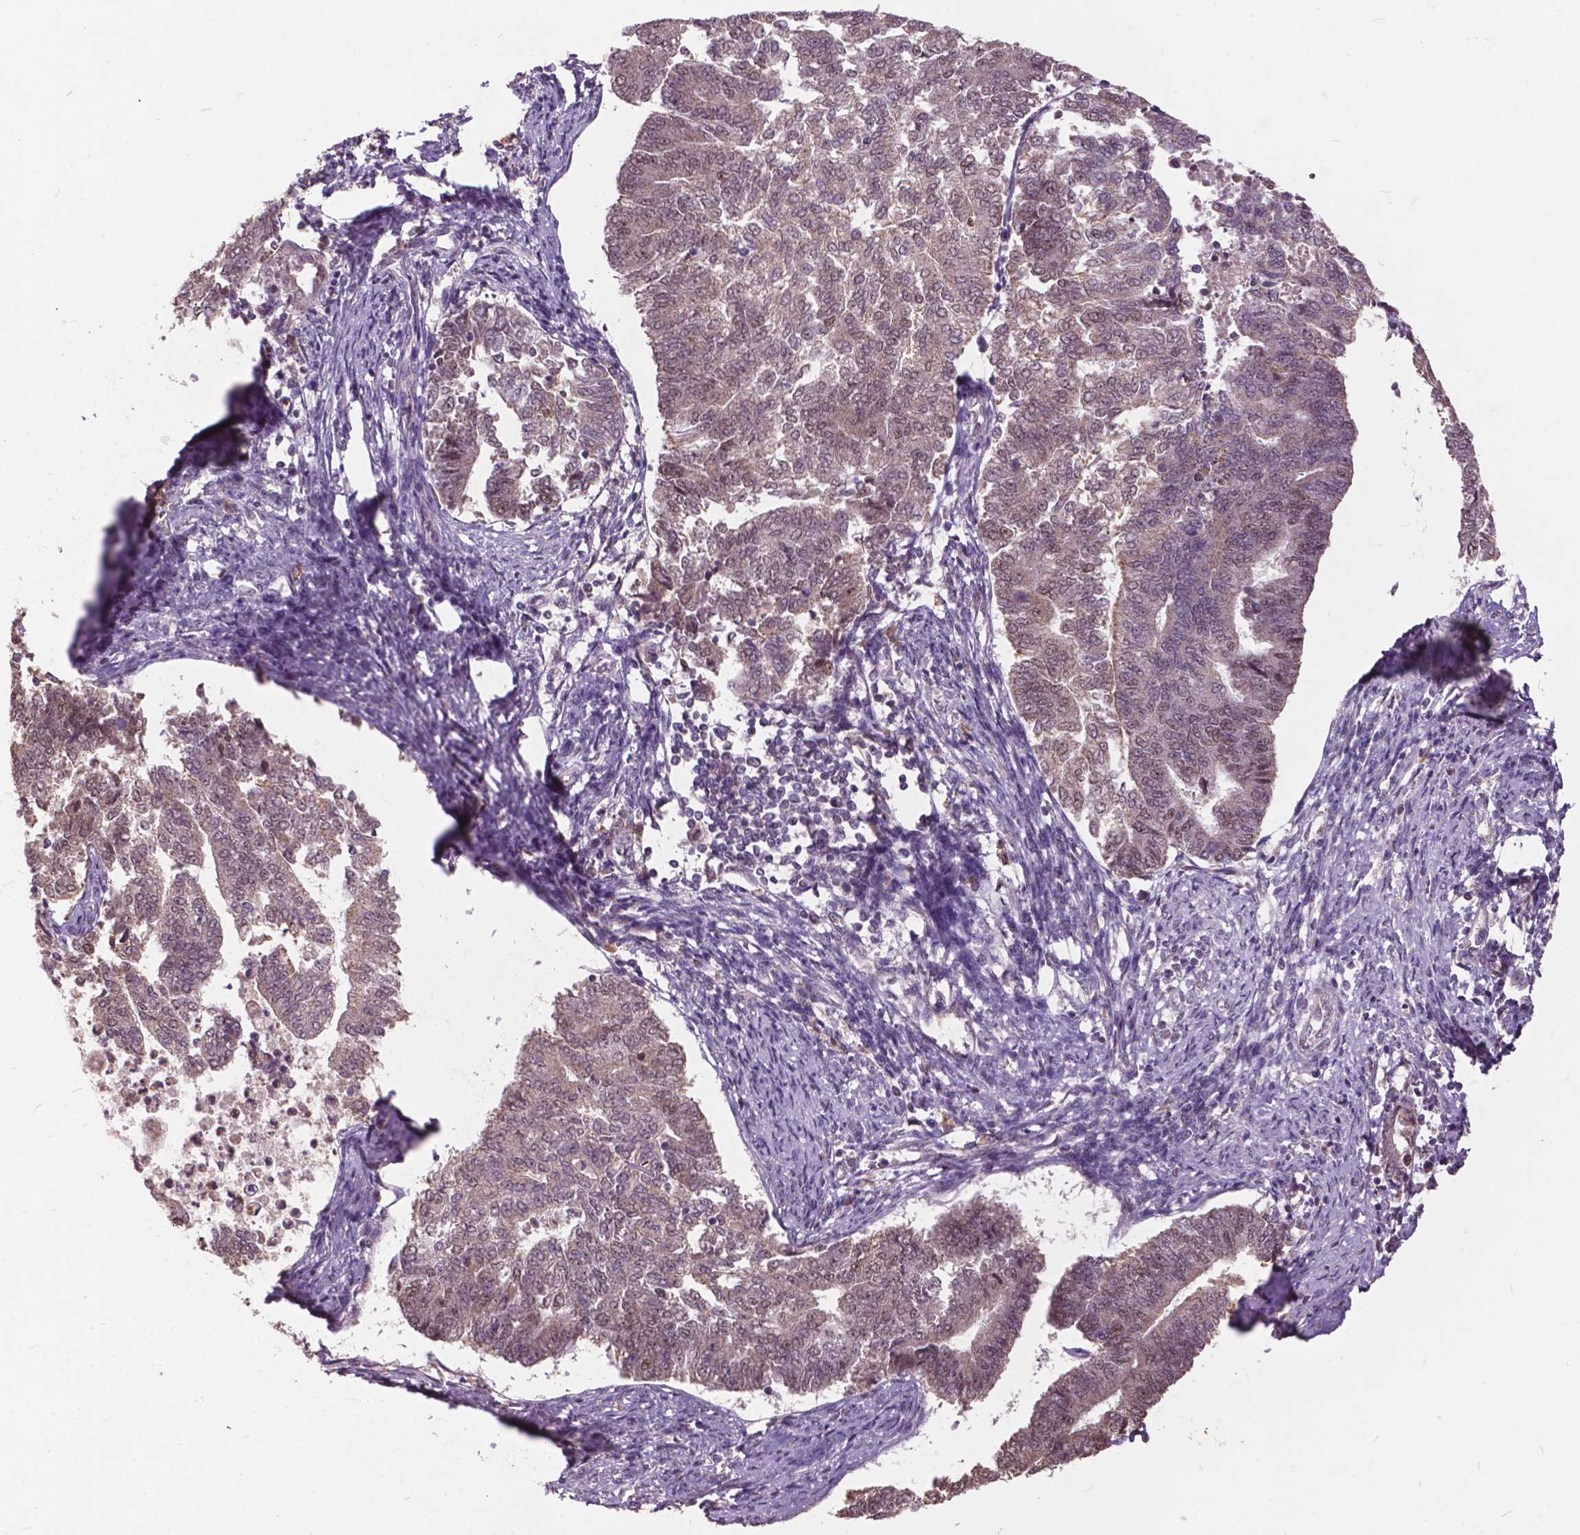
{"staining": {"intensity": "moderate", "quantity": "25%-75%", "location": "nuclear"}, "tissue": "endometrial cancer", "cell_type": "Tumor cells", "image_type": "cancer", "snomed": [{"axis": "morphology", "description": "Adenocarcinoma, NOS"}, {"axis": "topography", "description": "Endometrium"}], "caption": "Protein analysis of adenocarcinoma (endometrial) tissue shows moderate nuclear expression in about 25%-75% of tumor cells.", "gene": "MSH2", "patient": {"sex": "female", "age": 65}}